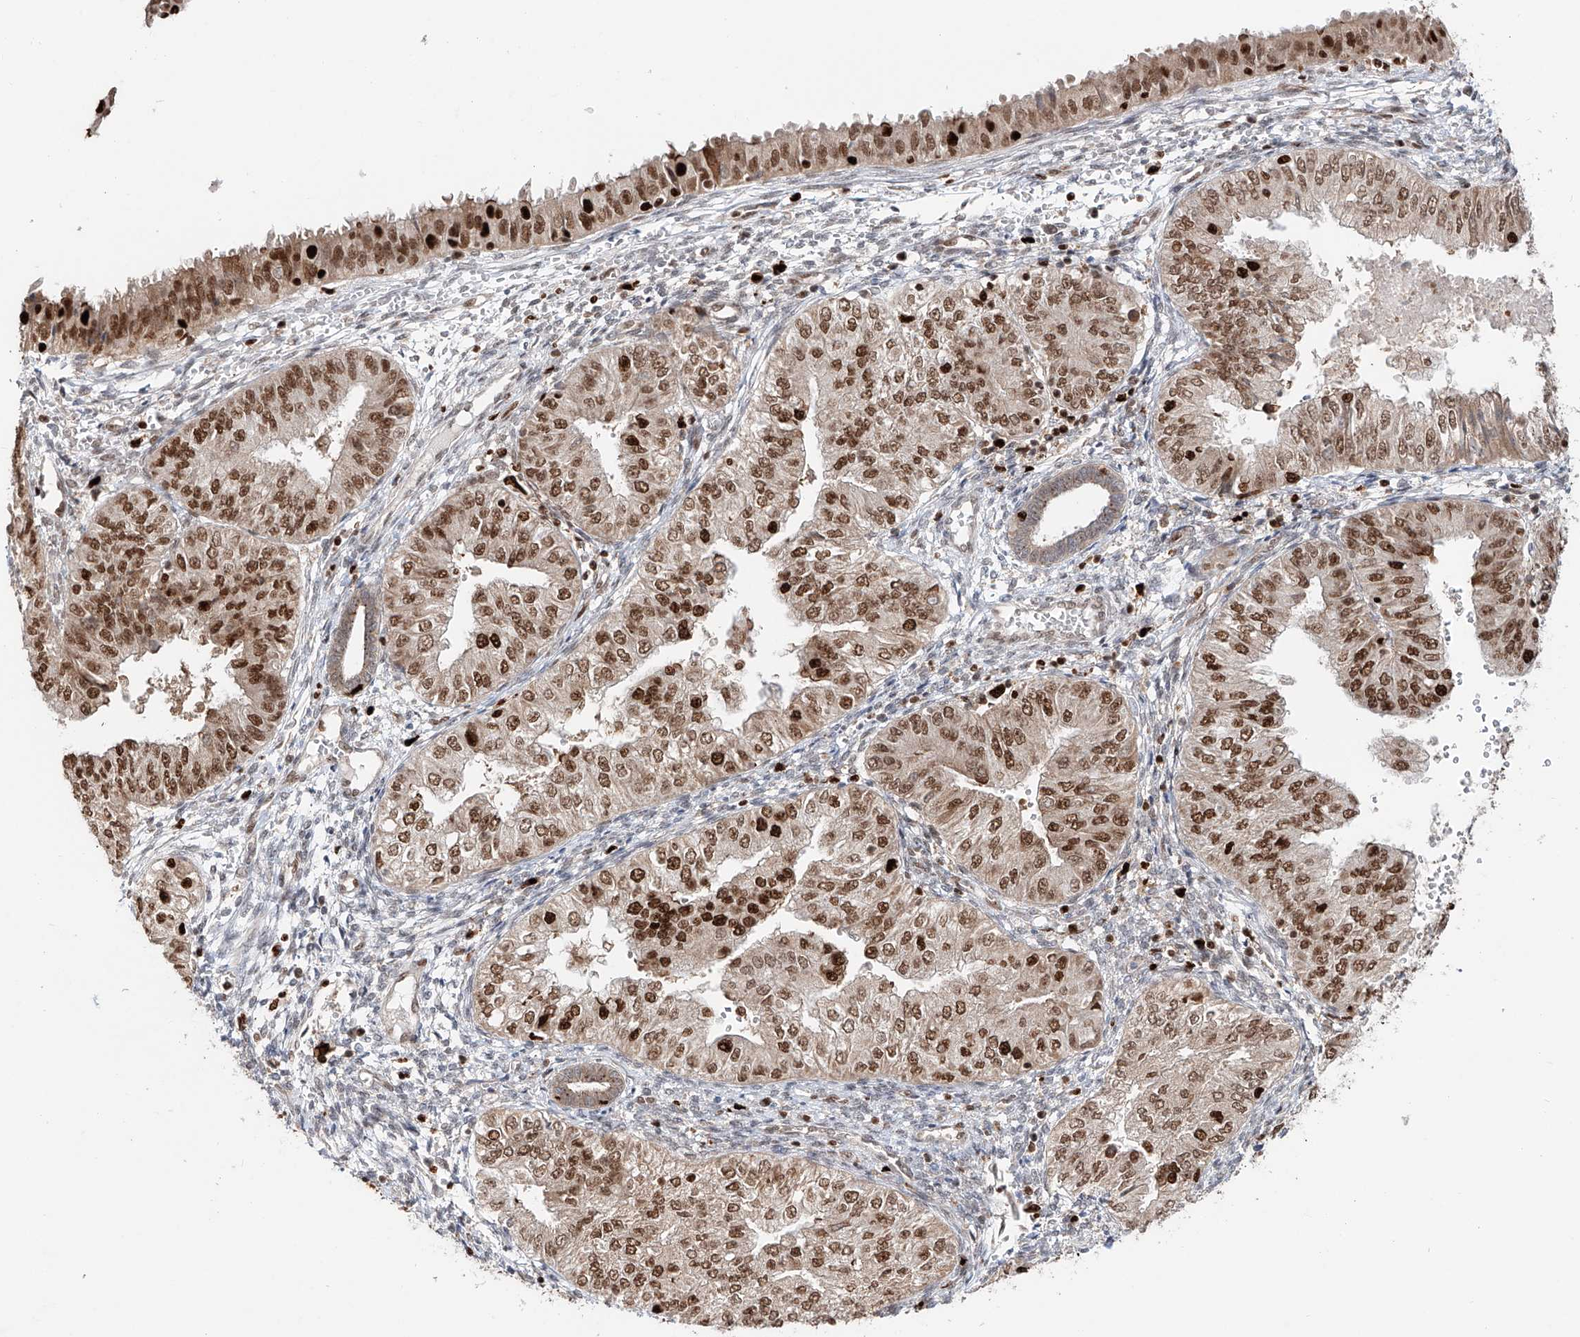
{"staining": {"intensity": "strong", "quantity": ">75%", "location": "nuclear"}, "tissue": "endometrial cancer", "cell_type": "Tumor cells", "image_type": "cancer", "snomed": [{"axis": "morphology", "description": "Normal tissue, NOS"}, {"axis": "morphology", "description": "Adenocarcinoma, NOS"}, {"axis": "topography", "description": "Endometrium"}], "caption": "The micrograph demonstrates staining of endometrial adenocarcinoma, revealing strong nuclear protein positivity (brown color) within tumor cells.", "gene": "DZIP1L", "patient": {"sex": "female", "age": 53}}